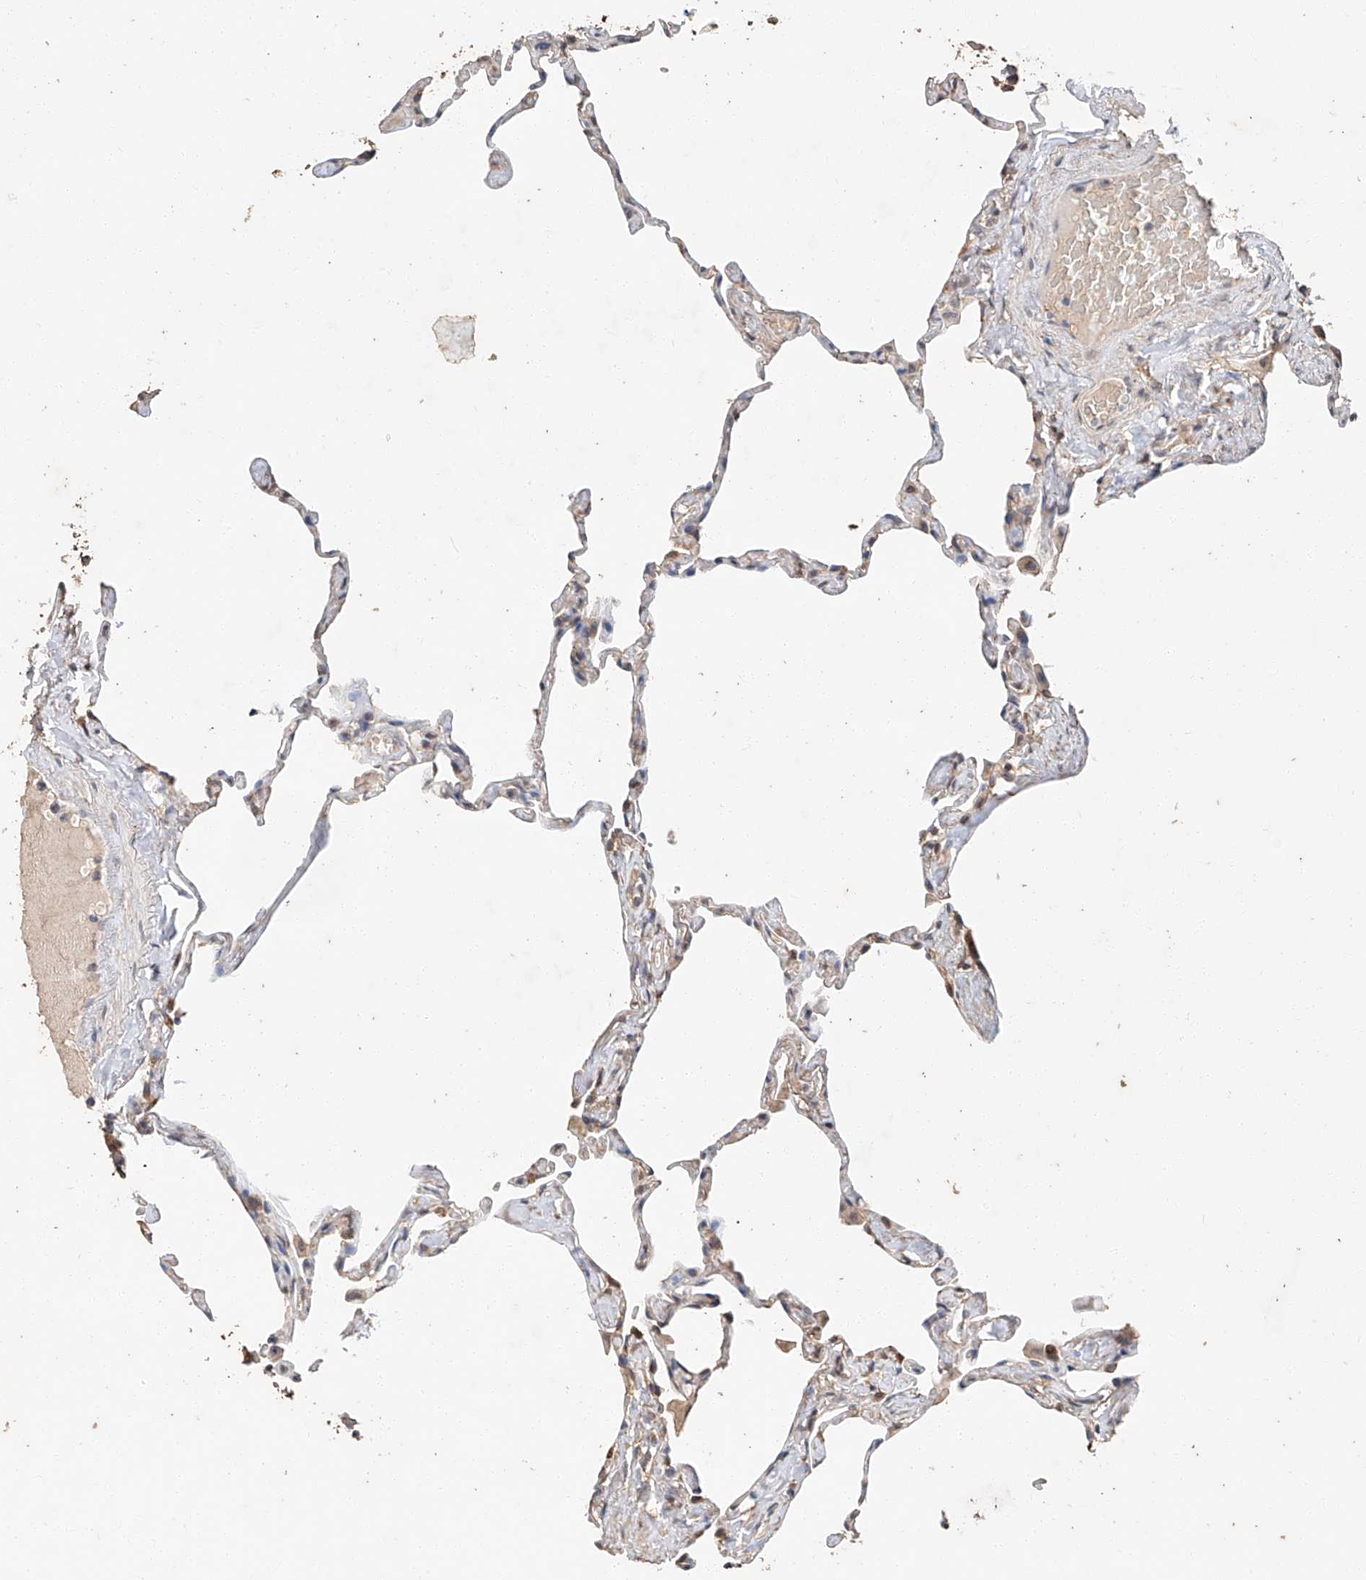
{"staining": {"intensity": "moderate", "quantity": "25%-75%", "location": "cytoplasmic/membranous"}, "tissue": "lung", "cell_type": "Alveolar cells", "image_type": "normal", "snomed": [{"axis": "morphology", "description": "Normal tissue, NOS"}, {"axis": "topography", "description": "Lung"}], "caption": "A medium amount of moderate cytoplasmic/membranous staining is seen in approximately 25%-75% of alveolar cells in benign lung.", "gene": "CERS4", "patient": {"sex": "male", "age": 65}}